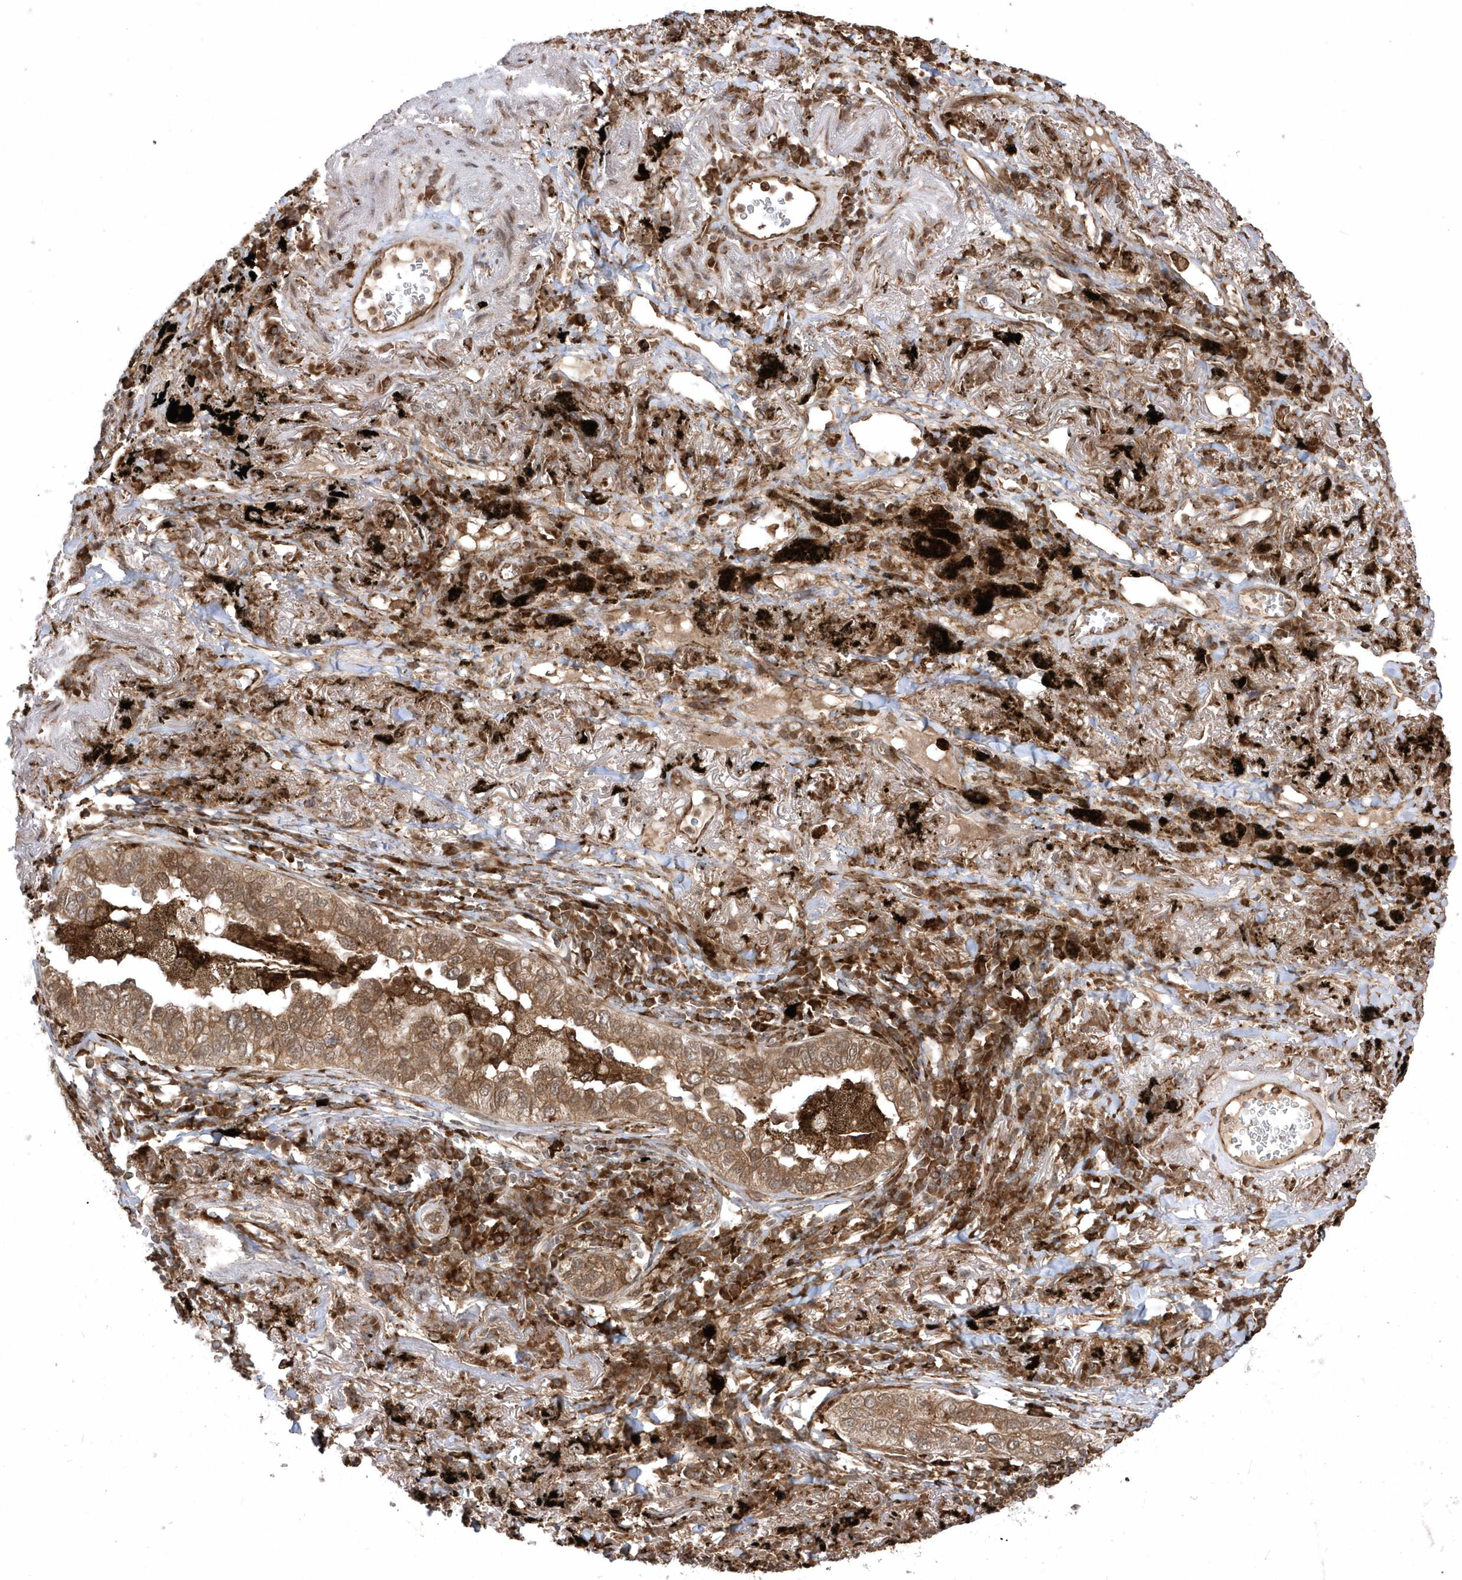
{"staining": {"intensity": "moderate", "quantity": ">75%", "location": "cytoplasmic/membranous"}, "tissue": "lung cancer", "cell_type": "Tumor cells", "image_type": "cancer", "snomed": [{"axis": "morphology", "description": "Adenocarcinoma, NOS"}, {"axis": "topography", "description": "Lung"}], "caption": "A brown stain highlights moderate cytoplasmic/membranous staining of a protein in lung cancer tumor cells.", "gene": "EPC2", "patient": {"sex": "male", "age": 65}}